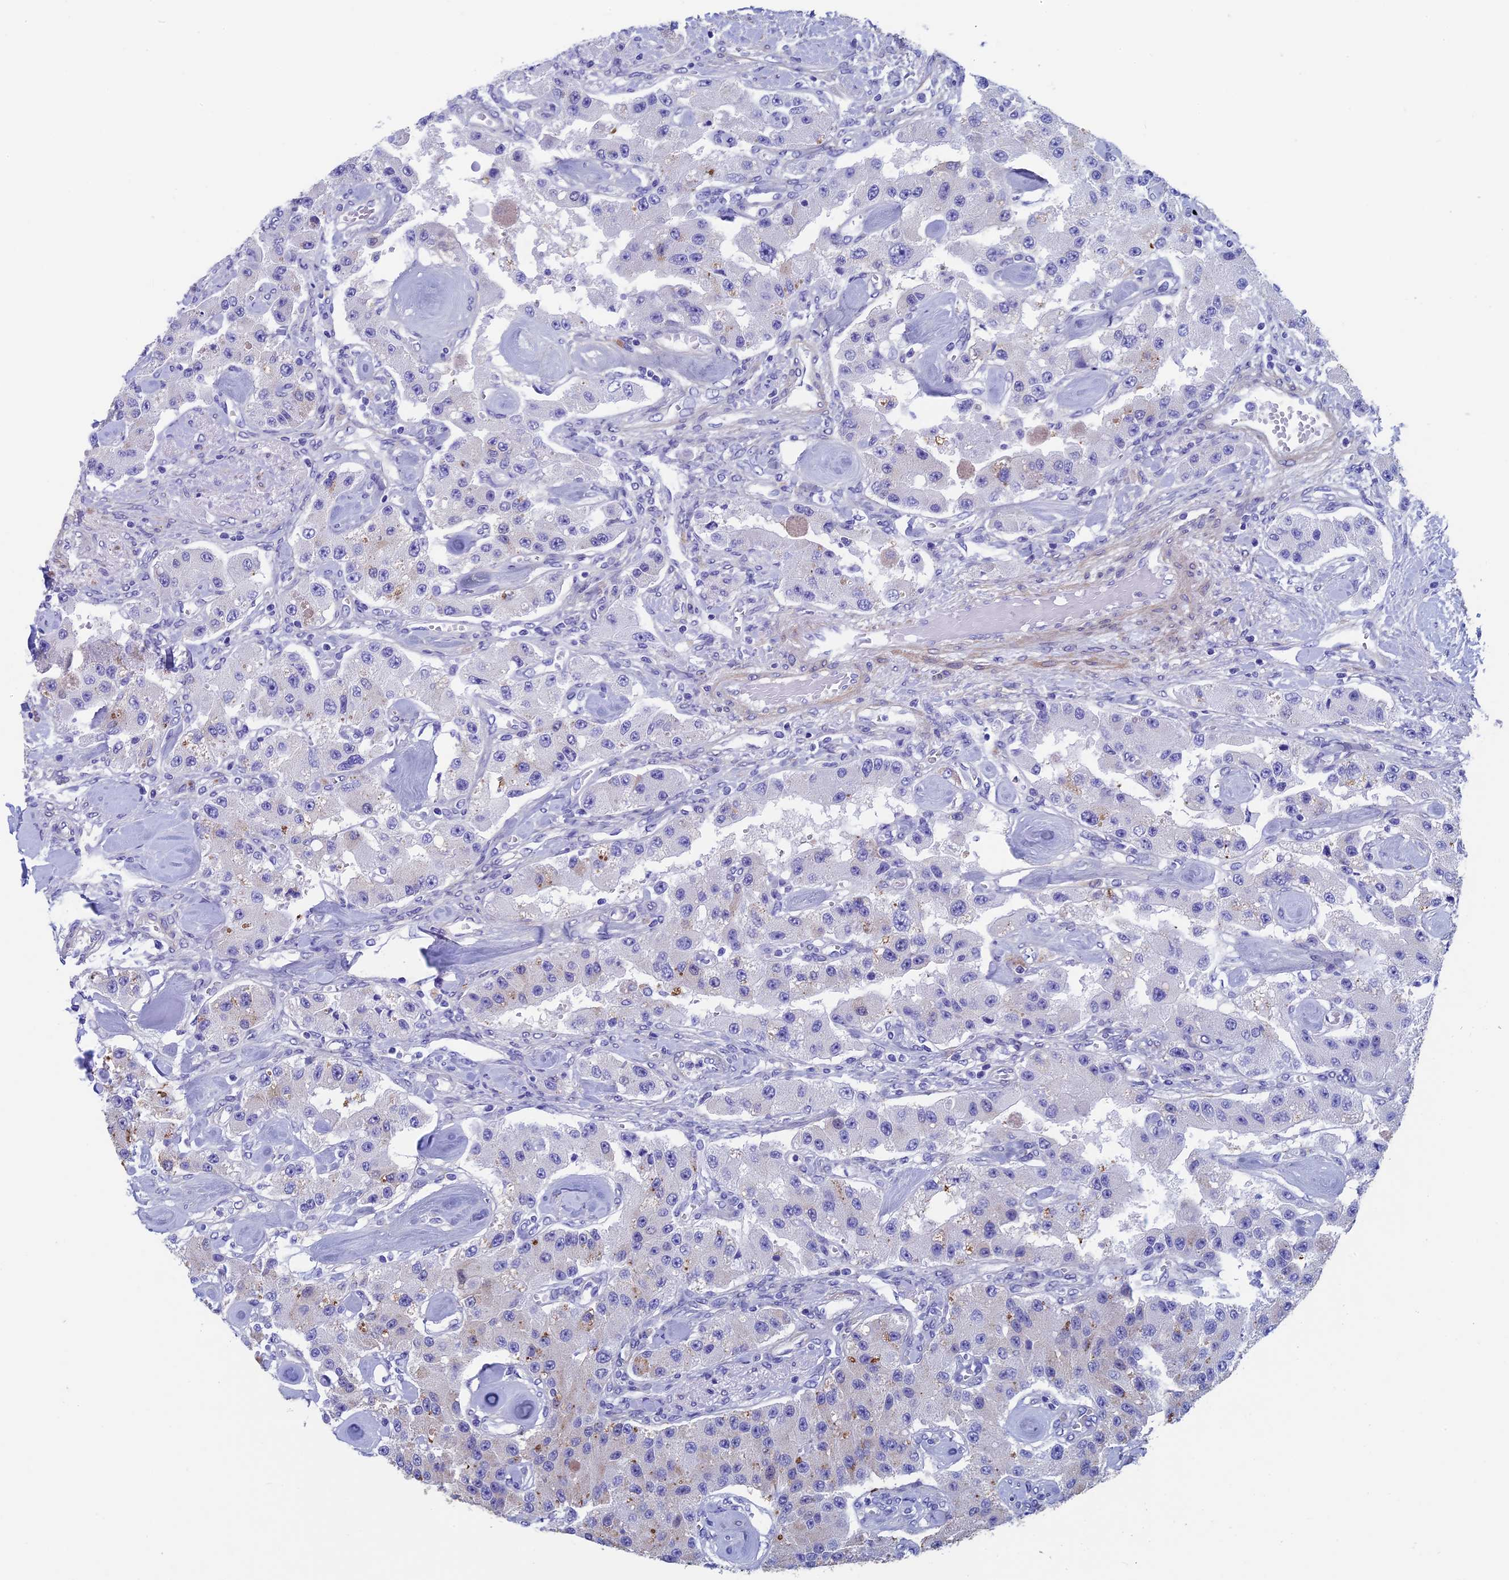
{"staining": {"intensity": "negative", "quantity": "none", "location": "none"}, "tissue": "carcinoid", "cell_type": "Tumor cells", "image_type": "cancer", "snomed": [{"axis": "morphology", "description": "Carcinoid, malignant, NOS"}, {"axis": "topography", "description": "Pancreas"}], "caption": "Protein analysis of carcinoid shows no significant positivity in tumor cells.", "gene": "ADH7", "patient": {"sex": "male", "age": 41}}